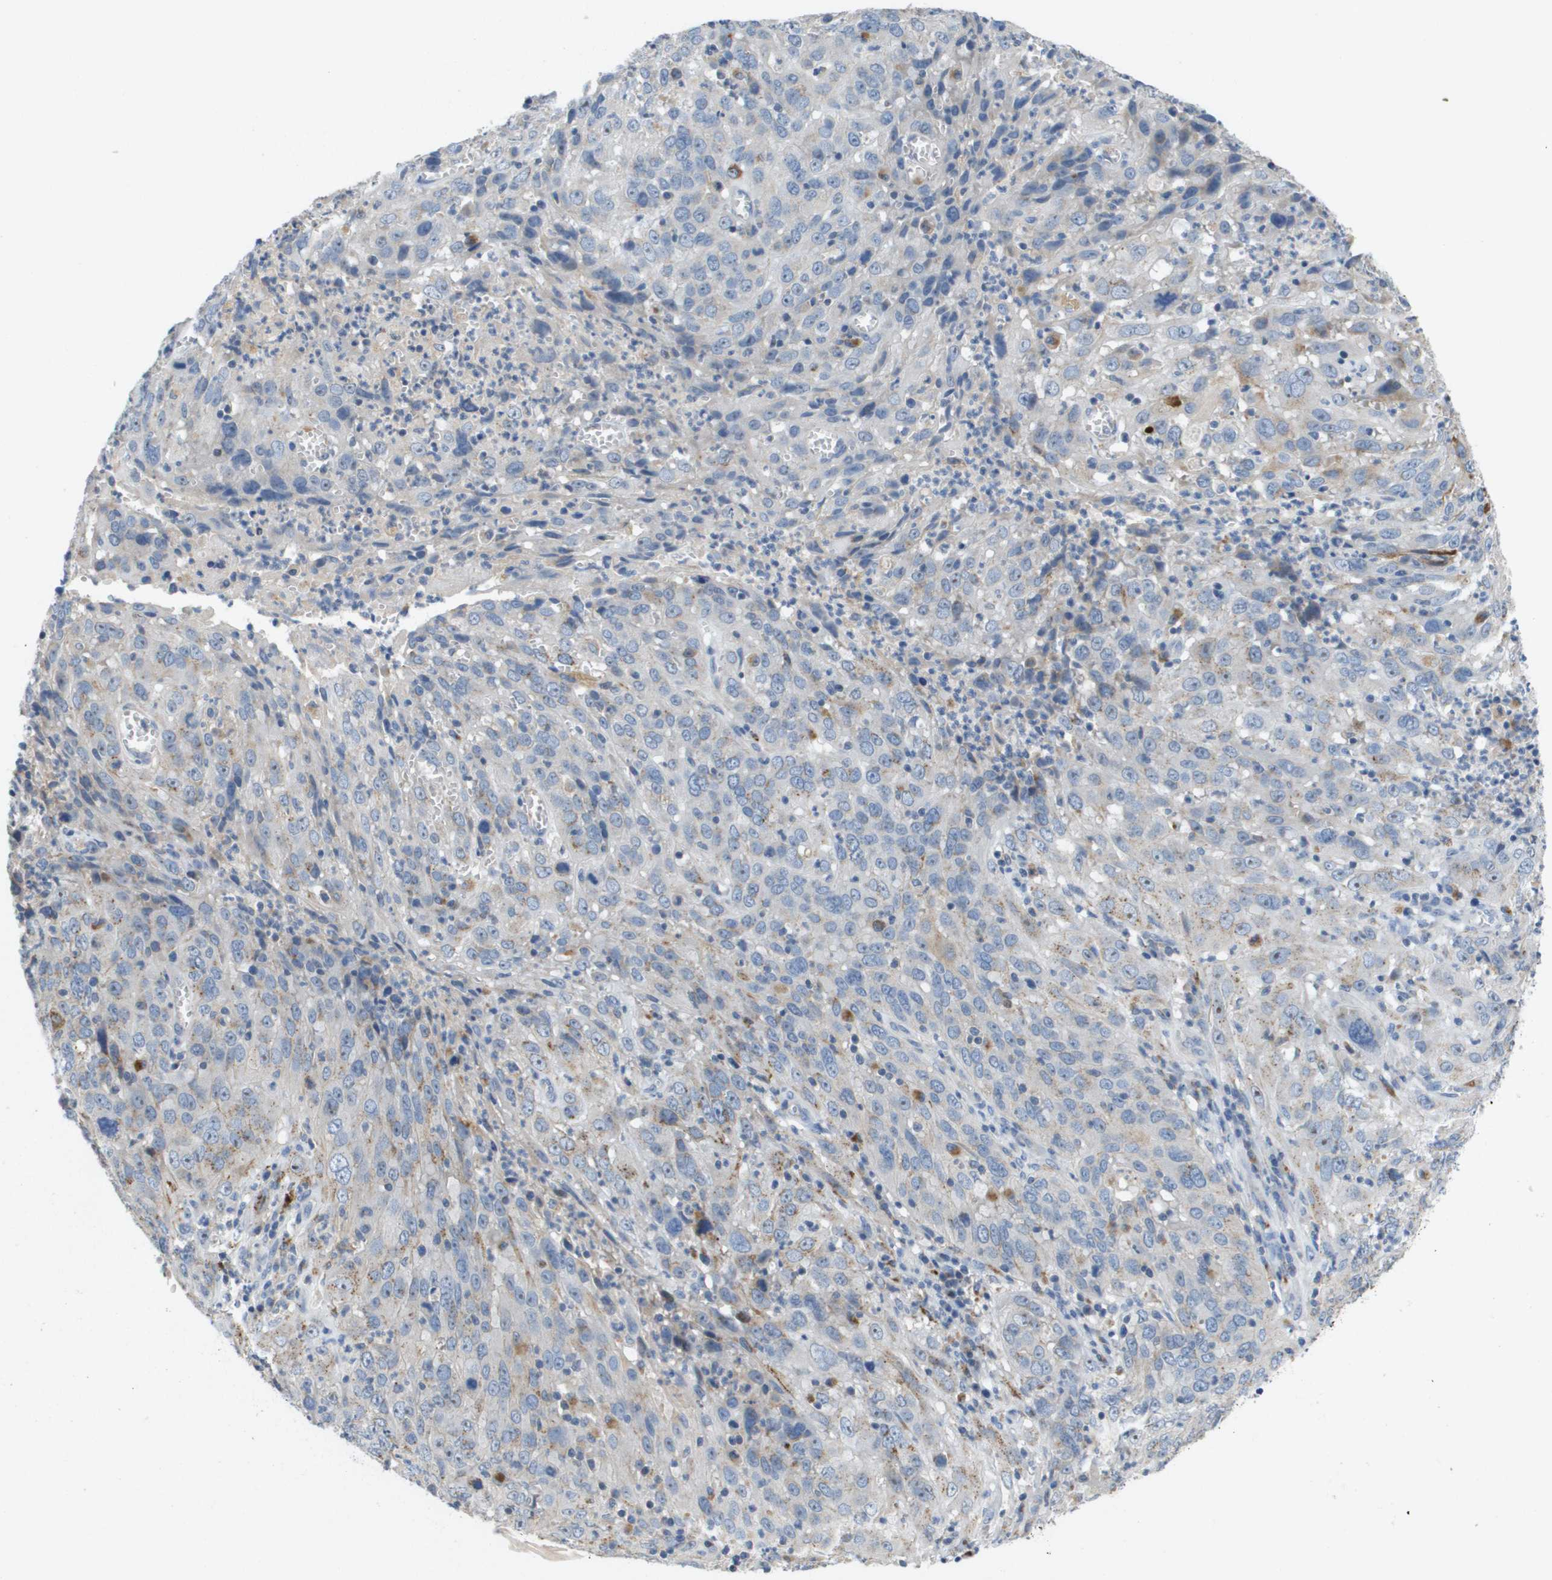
{"staining": {"intensity": "weak", "quantity": "<25%", "location": "cytoplasmic/membranous,nuclear"}, "tissue": "cervical cancer", "cell_type": "Tumor cells", "image_type": "cancer", "snomed": [{"axis": "morphology", "description": "Squamous cell carcinoma, NOS"}, {"axis": "topography", "description": "Cervix"}], "caption": "IHC image of human squamous cell carcinoma (cervical) stained for a protein (brown), which exhibits no positivity in tumor cells.", "gene": "B3GNT5", "patient": {"sex": "female", "age": 32}}